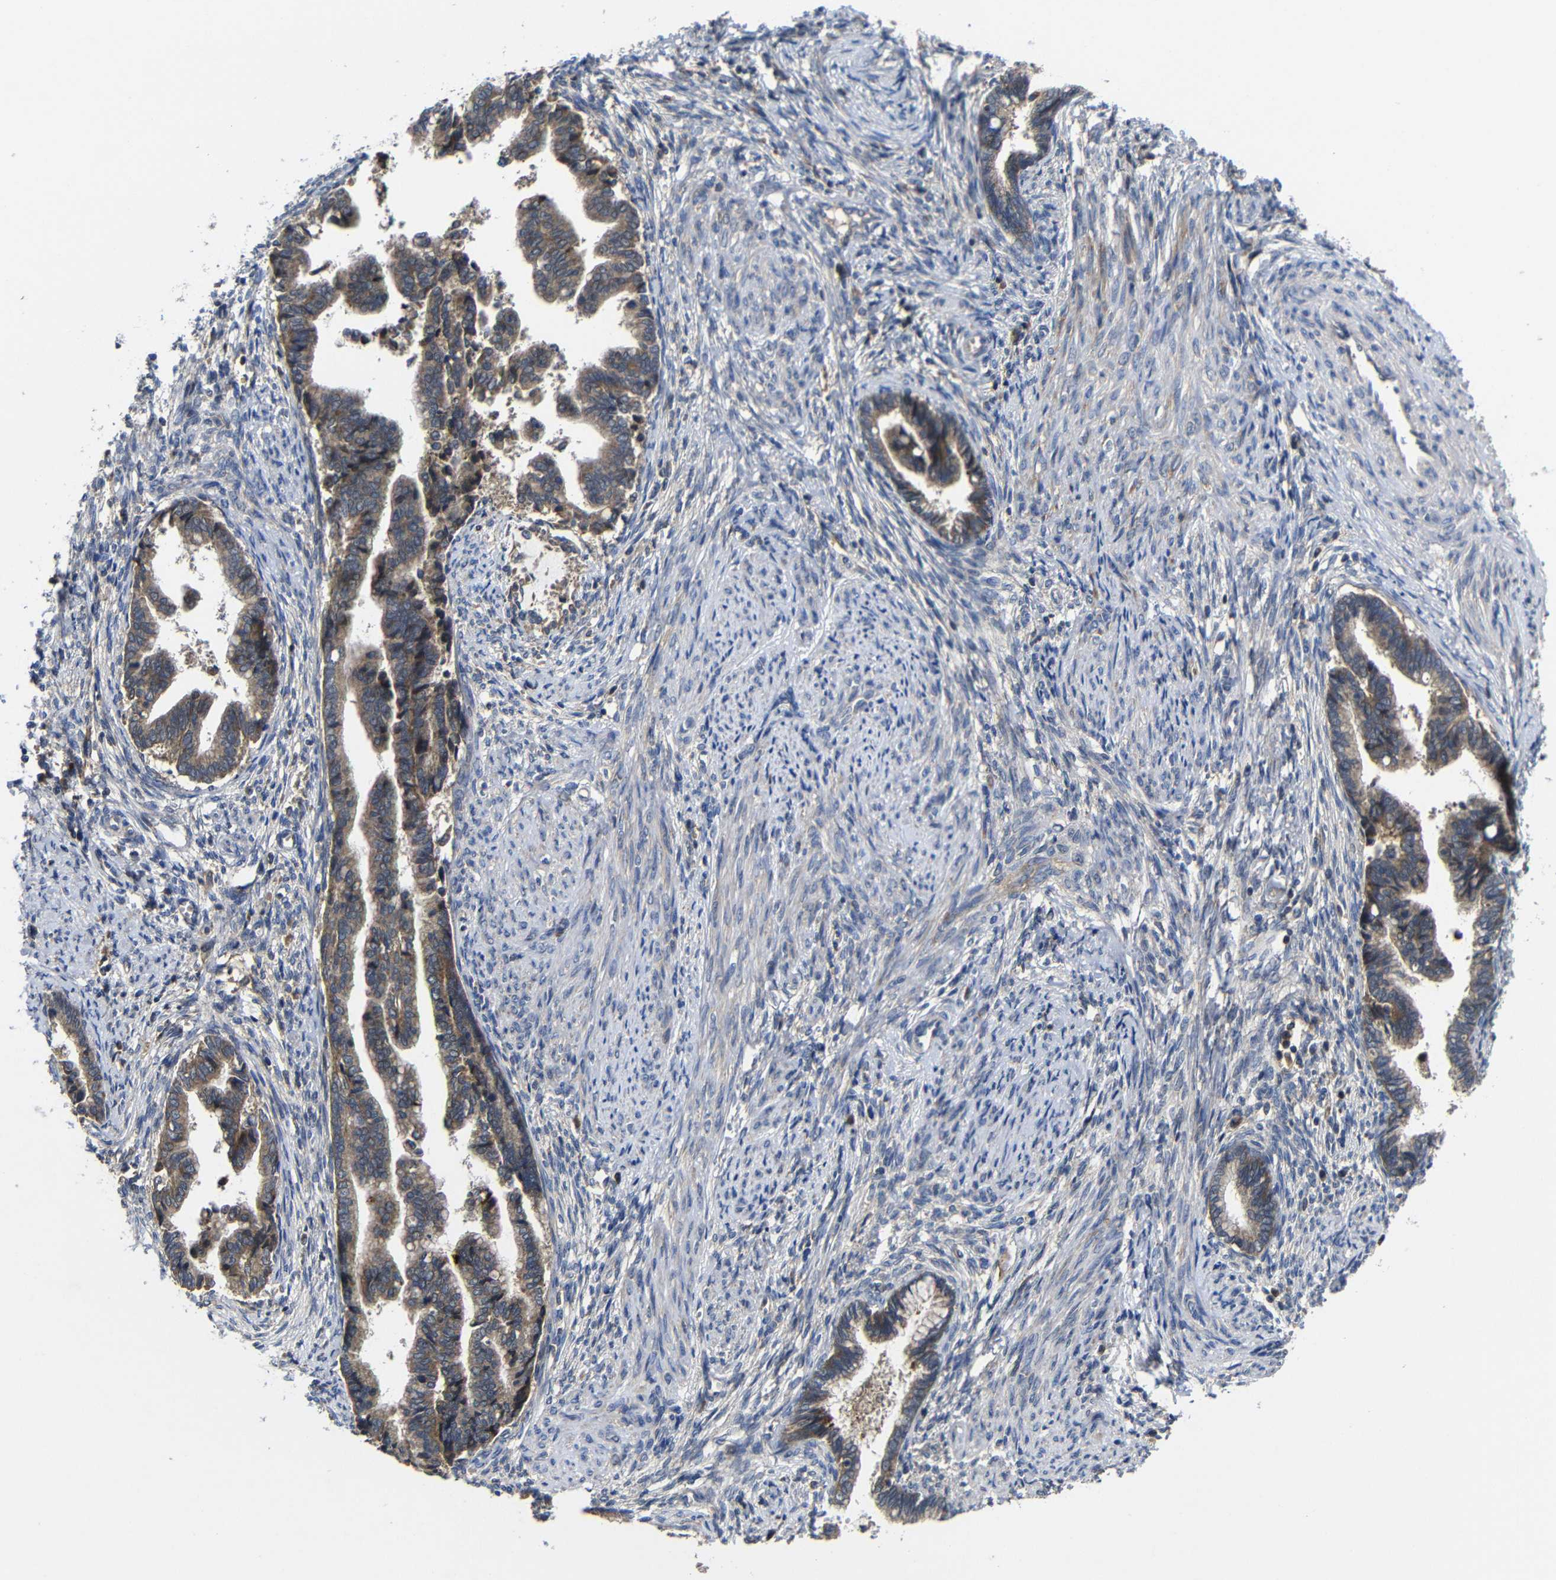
{"staining": {"intensity": "moderate", "quantity": ">75%", "location": "cytoplasmic/membranous"}, "tissue": "cervical cancer", "cell_type": "Tumor cells", "image_type": "cancer", "snomed": [{"axis": "morphology", "description": "Adenocarcinoma, NOS"}, {"axis": "topography", "description": "Cervix"}], "caption": "Moderate cytoplasmic/membranous positivity for a protein is seen in approximately >75% of tumor cells of cervical cancer (adenocarcinoma) using immunohistochemistry (IHC).", "gene": "LPAR5", "patient": {"sex": "female", "age": 44}}